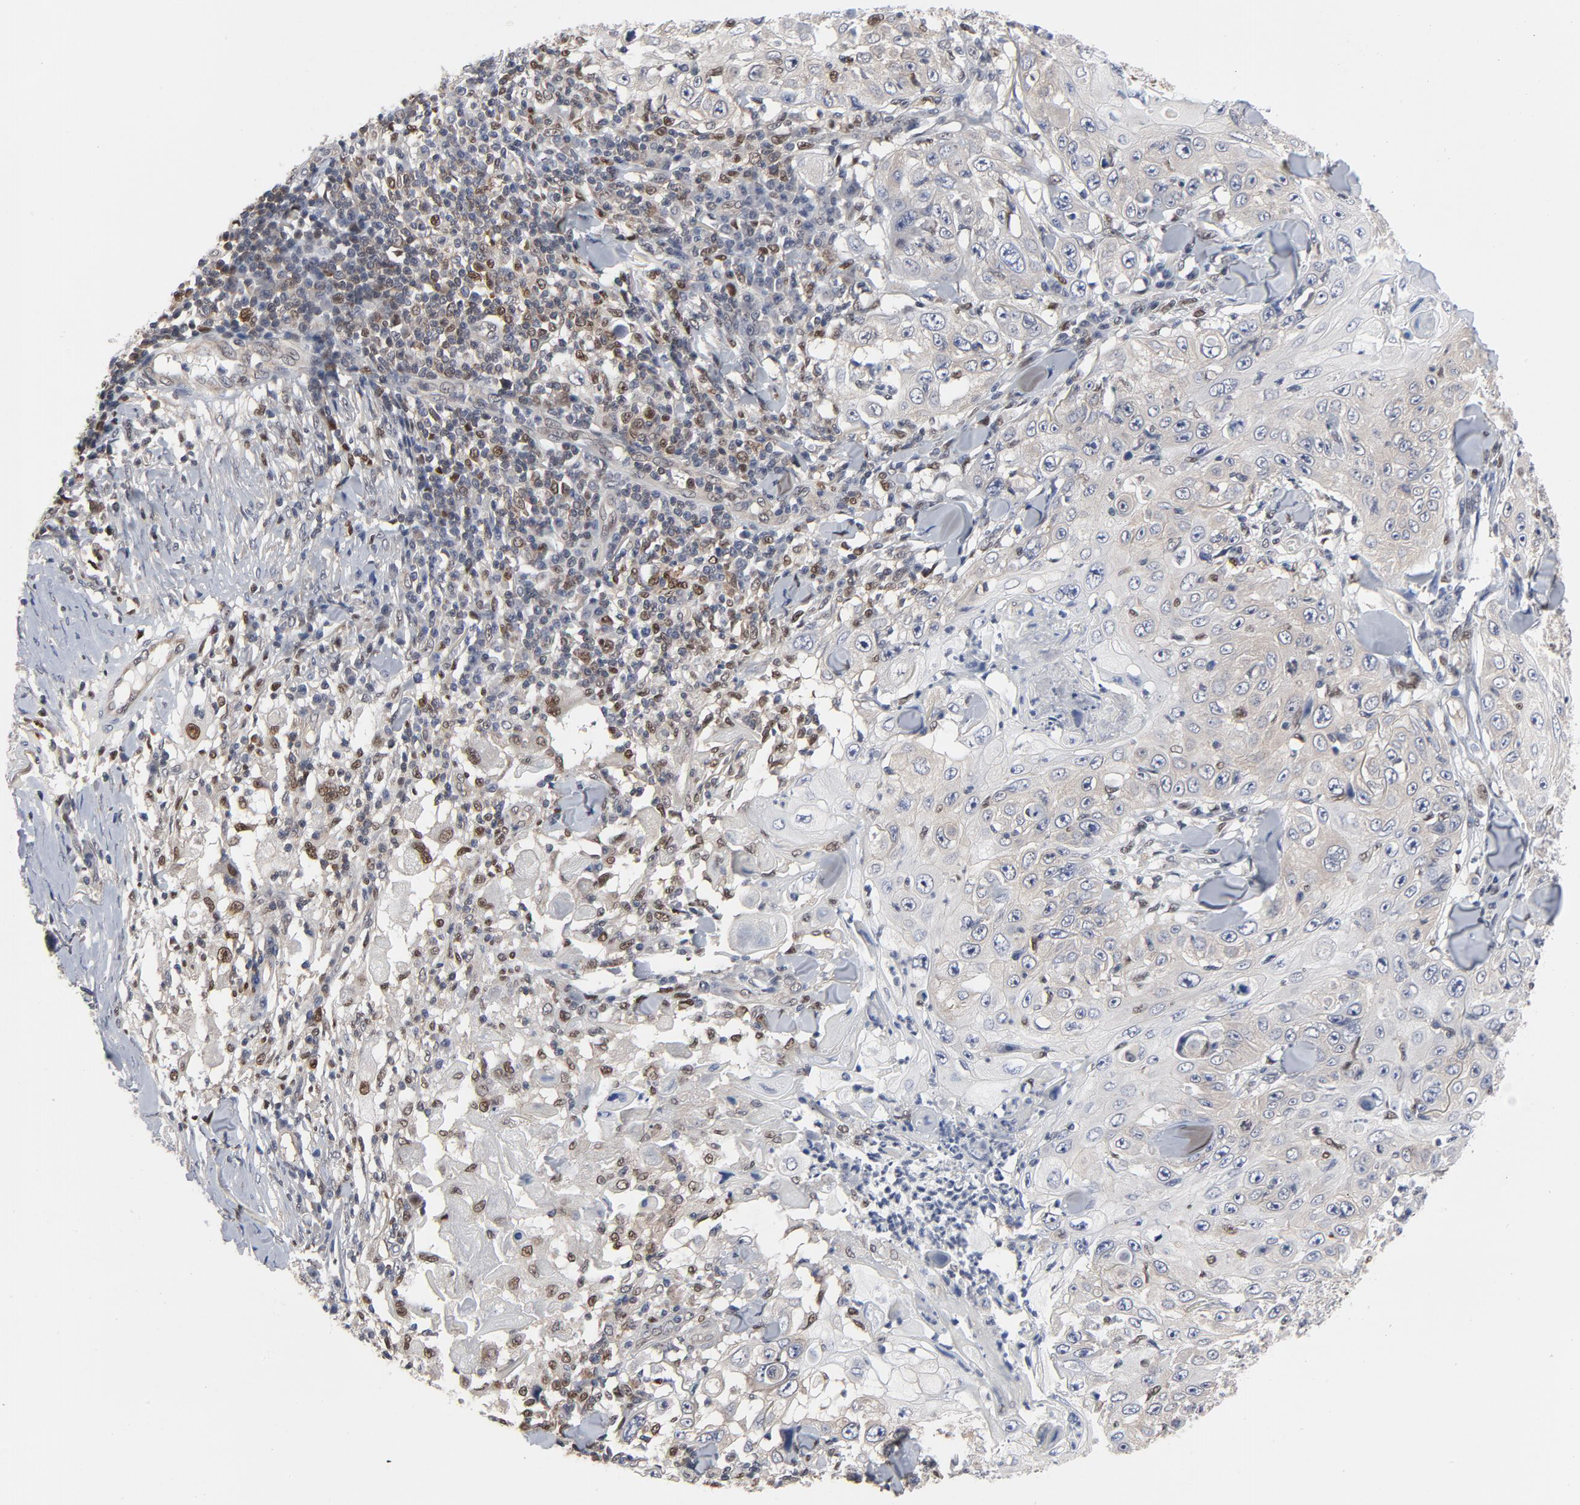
{"staining": {"intensity": "weak", "quantity": "25%-75%", "location": "cytoplasmic/membranous"}, "tissue": "skin cancer", "cell_type": "Tumor cells", "image_type": "cancer", "snomed": [{"axis": "morphology", "description": "Squamous cell carcinoma, NOS"}, {"axis": "topography", "description": "Skin"}], "caption": "IHC micrograph of neoplastic tissue: skin squamous cell carcinoma stained using IHC demonstrates low levels of weak protein expression localized specifically in the cytoplasmic/membranous of tumor cells, appearing as a cytoplasmic/membranous brown color.", "gene": "NFKB1", "patient": {"sex": "male", "age": 86}}